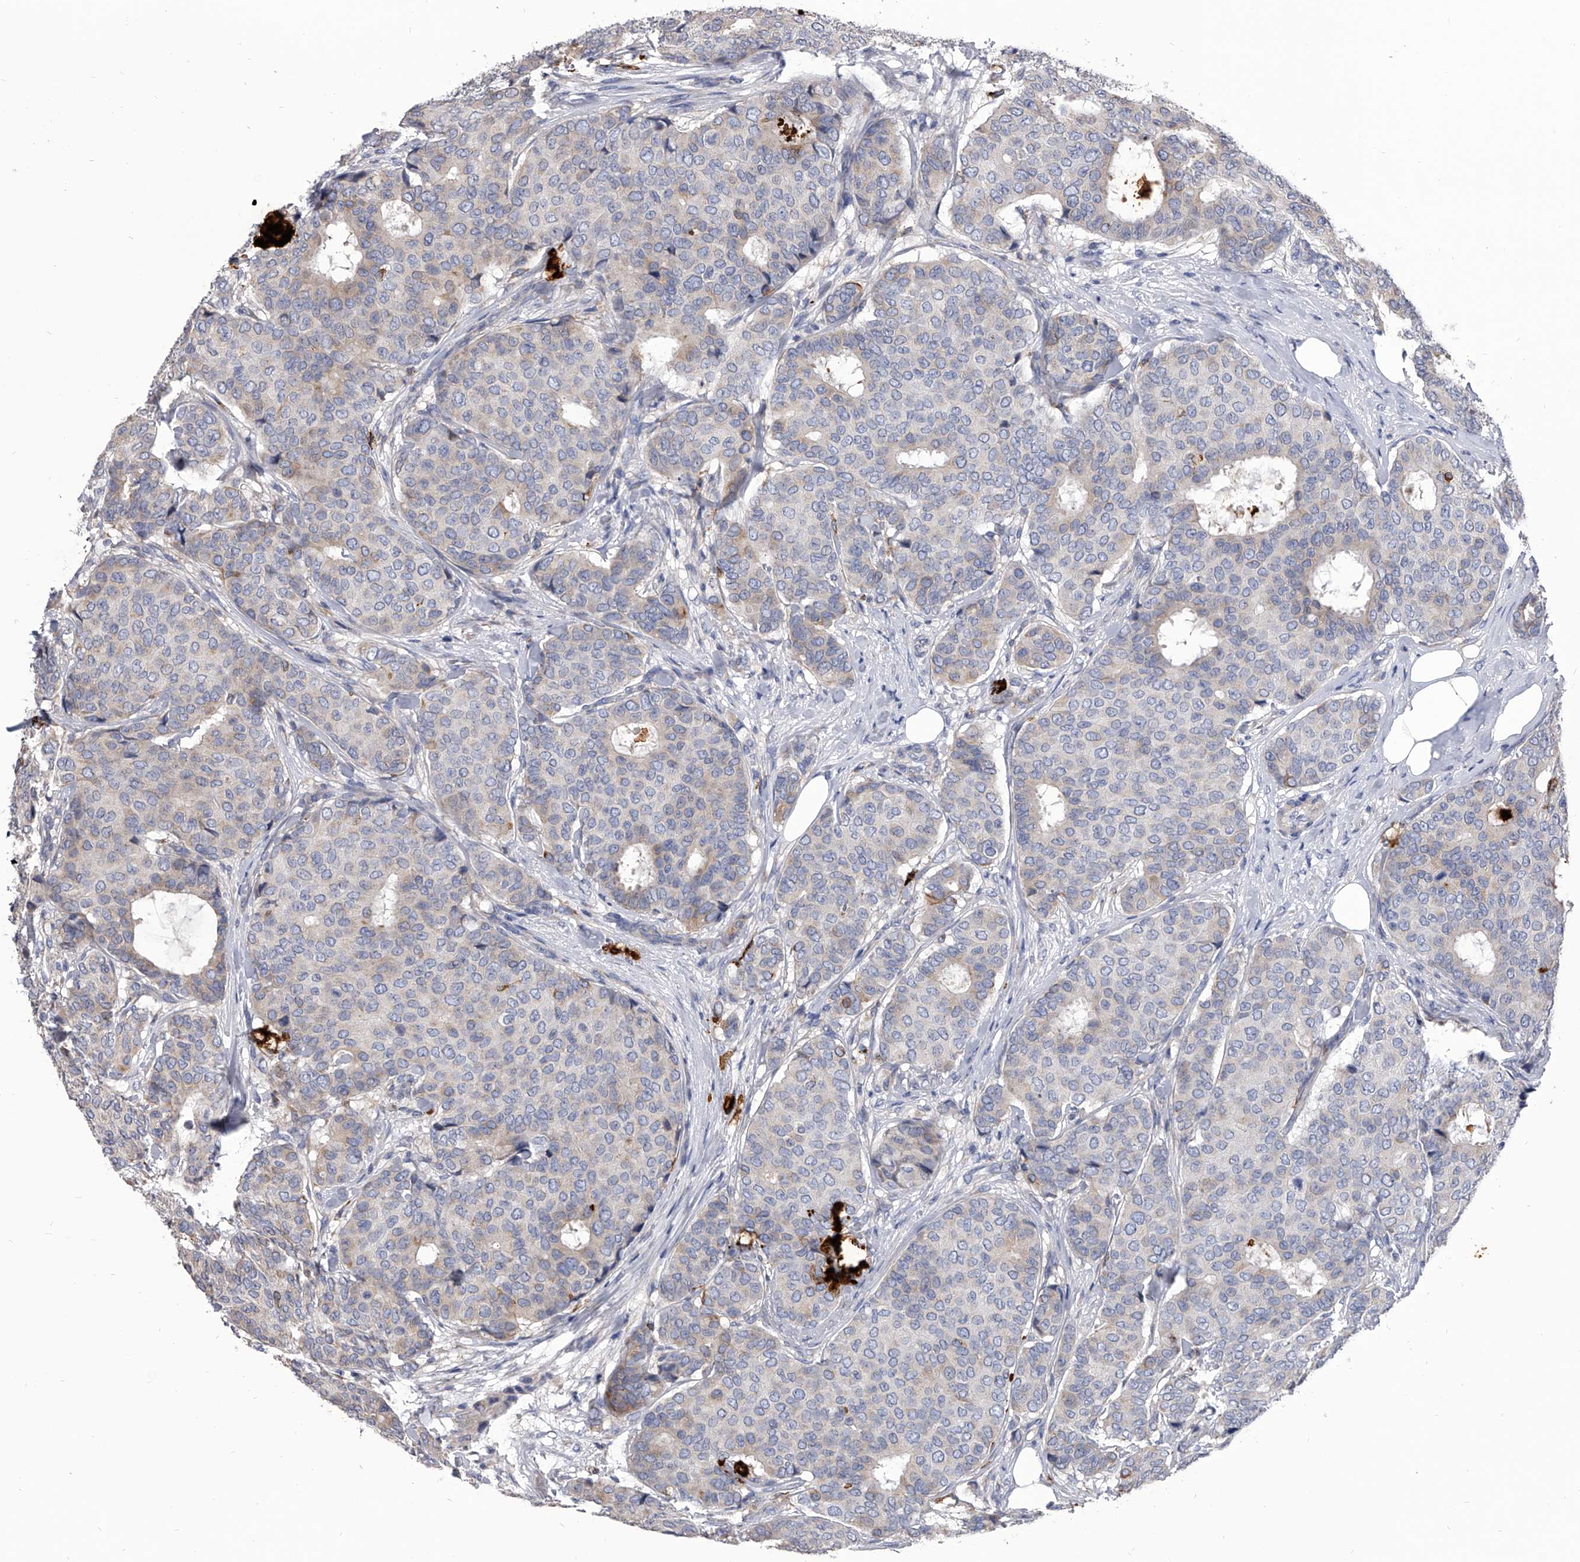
{"staining": {"intensity": "moderate", "quantity": "<25%", "location": "cytoplasmic/membranous"}, "tissue": "breast cancer", "cell_type": "Tumor cells", "image_type": "cancer", "snomed": [{"axis": "morphology", "description": "Duct carcinoma"}, {"axis": "topography", "description": "Breast"}], "caption": "Immunohistochemistry staining of breast cancer (intraductal carcinoma), which reveals low levels of moderate cytoplasmic/membranous expression in about <25% of tumor cells indicating moderate cytoplasmic/membranous protein expression. The staining was performed using DAB (3,3'-diaminobenzidine) (brown) for protein detection and nuclei were counterstained in hematoxylin (blue).", "gene": "SPP1", "patient": {"sex": "female", "age": 75}}